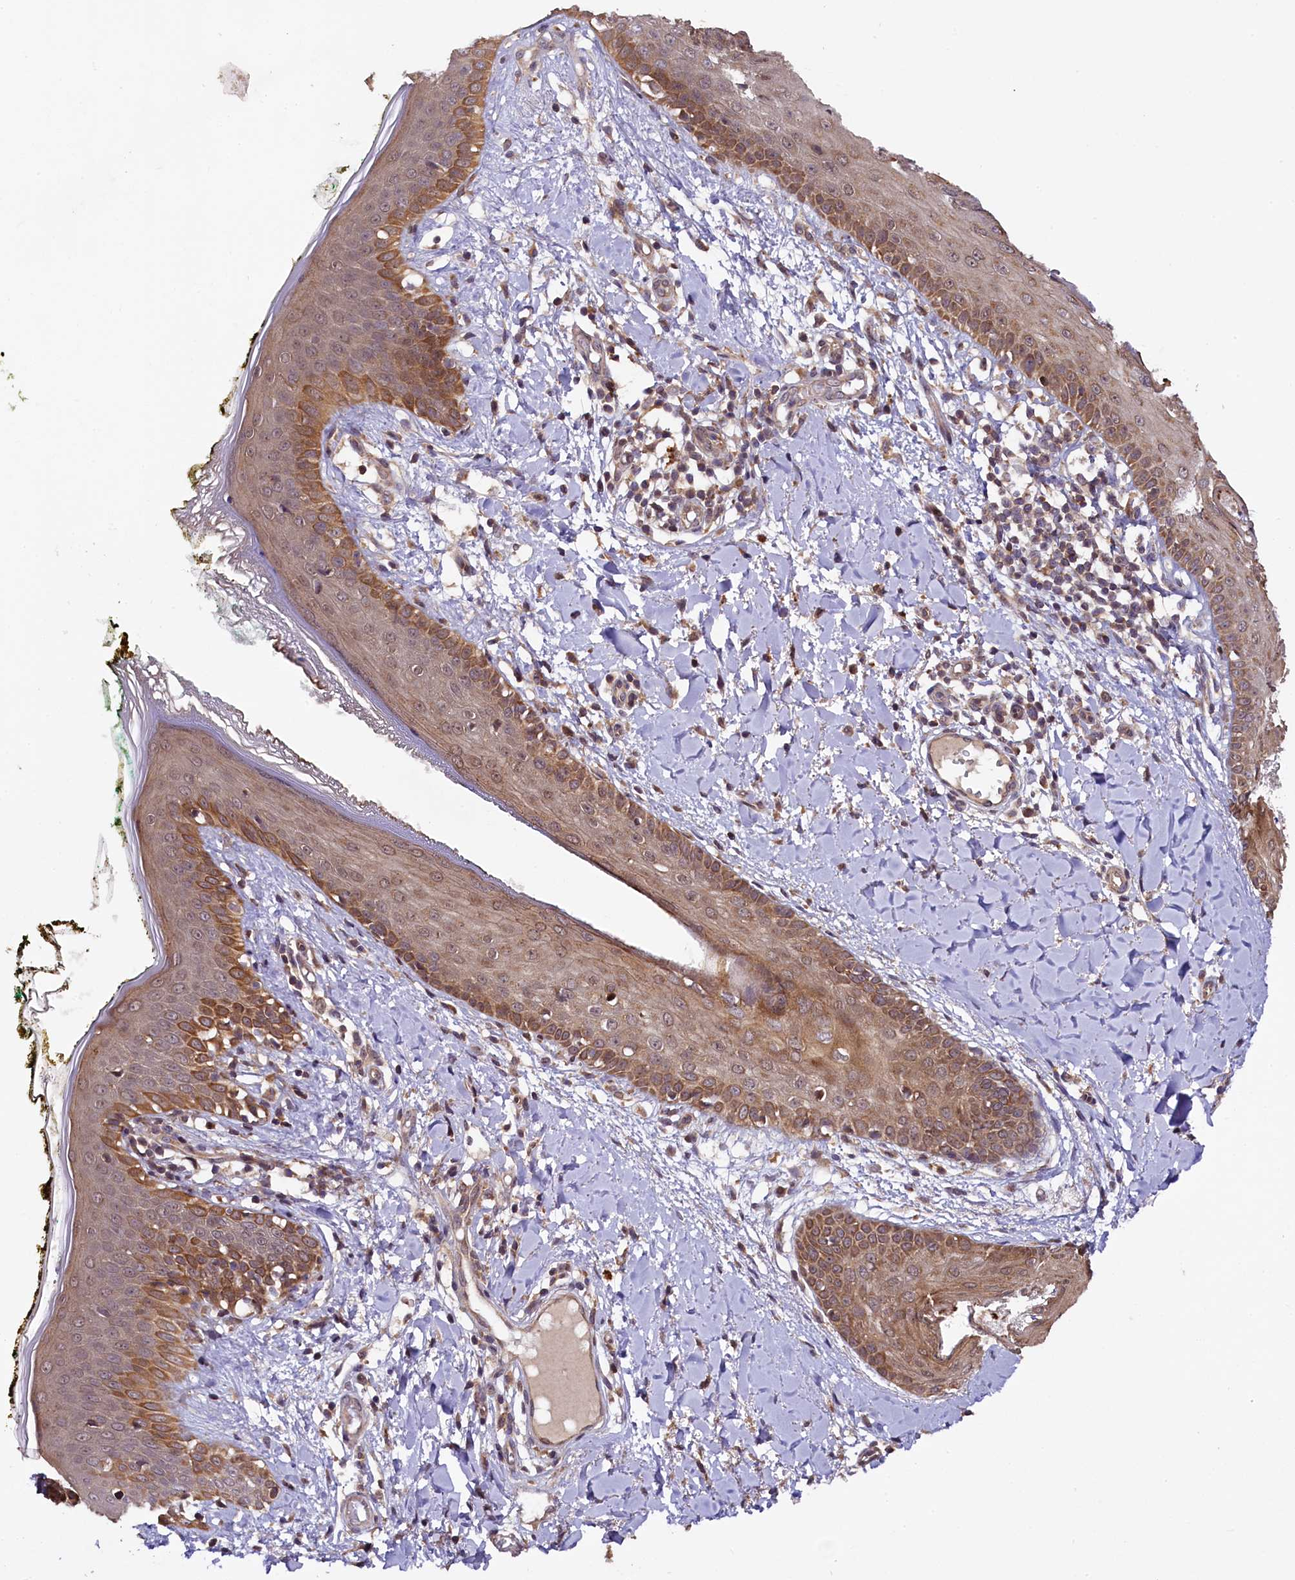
{"staining": {"intensity": "moderate", "quantity": ">75%", "location": "cytoplasmic/membranous"}, "tissue": "skin", "cell_type": "Fibroblasts", "image_type": "normal", "snomed": [{"axis": "morphology", "description": "Normal tissue, NOS"}, {"axis": "topography", "description": "Skin"}], "caption": "Approximately >75% of fibroblasts in normal human skin demonstrate moderate cytoplasmic/membranous protein staining as visualized by brown immunohistochemical staining.", "gene": "DOHH", "patient": {"sex": "female", "age": 34}}